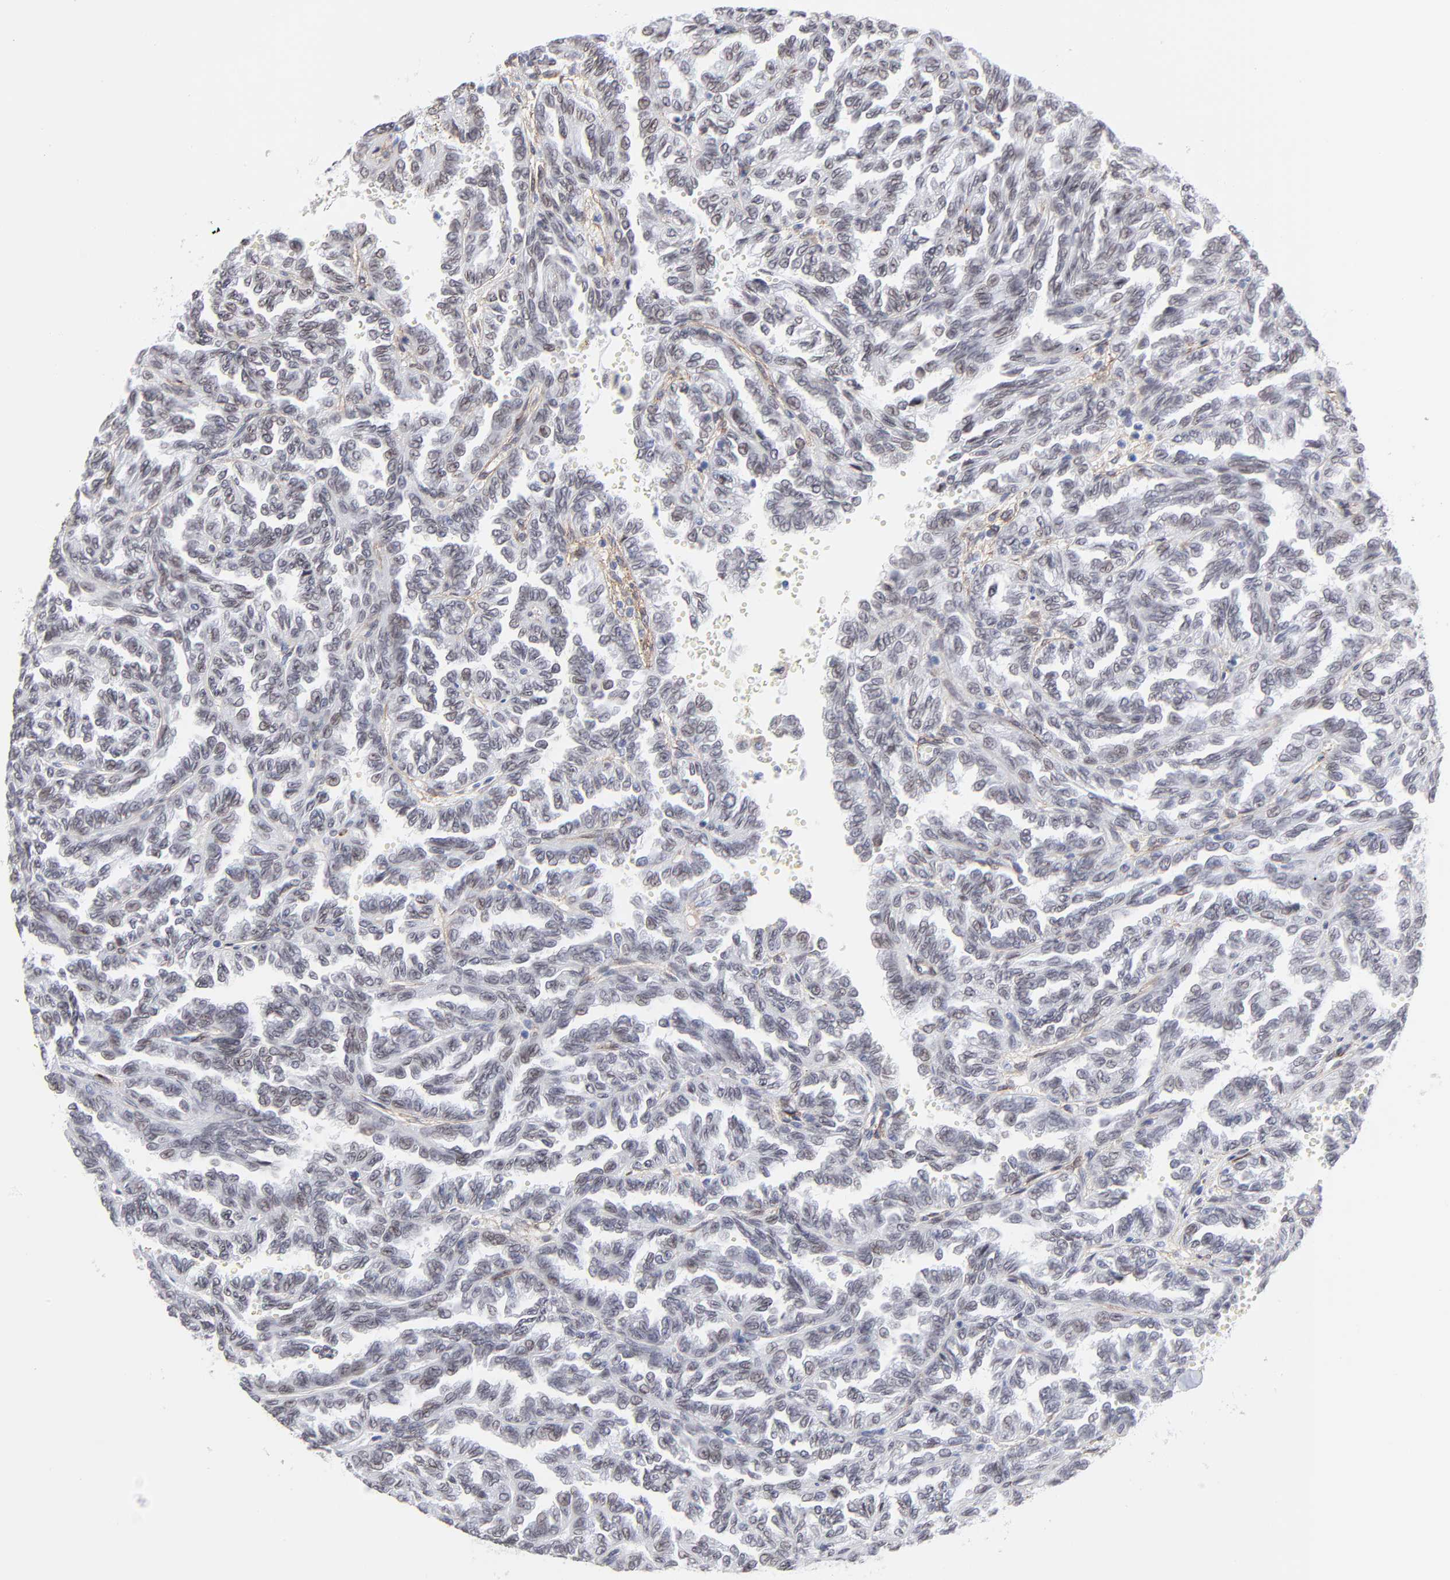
{"staining": {"intensity": "weak", "quantity": "<25%", "location": "nuclear"}, "tissue": "renal cancer", "cell_type": "Tumor cells", "image_type": "cancer", "snomed": [{"axis": "morphology", "description": "Inflammation, NOS"}, {"axis": "morphology", "description": "Adenocarcinoma, NOS"}, {"axis": "topography", "description": "Kidney"}], "caption": "A histopathology image of renal cancer stained for a protein demonstrates no brown staining in tumor cells.", "gene": "PDGFRB", "patient": {"sex": "male", "age": 68}}